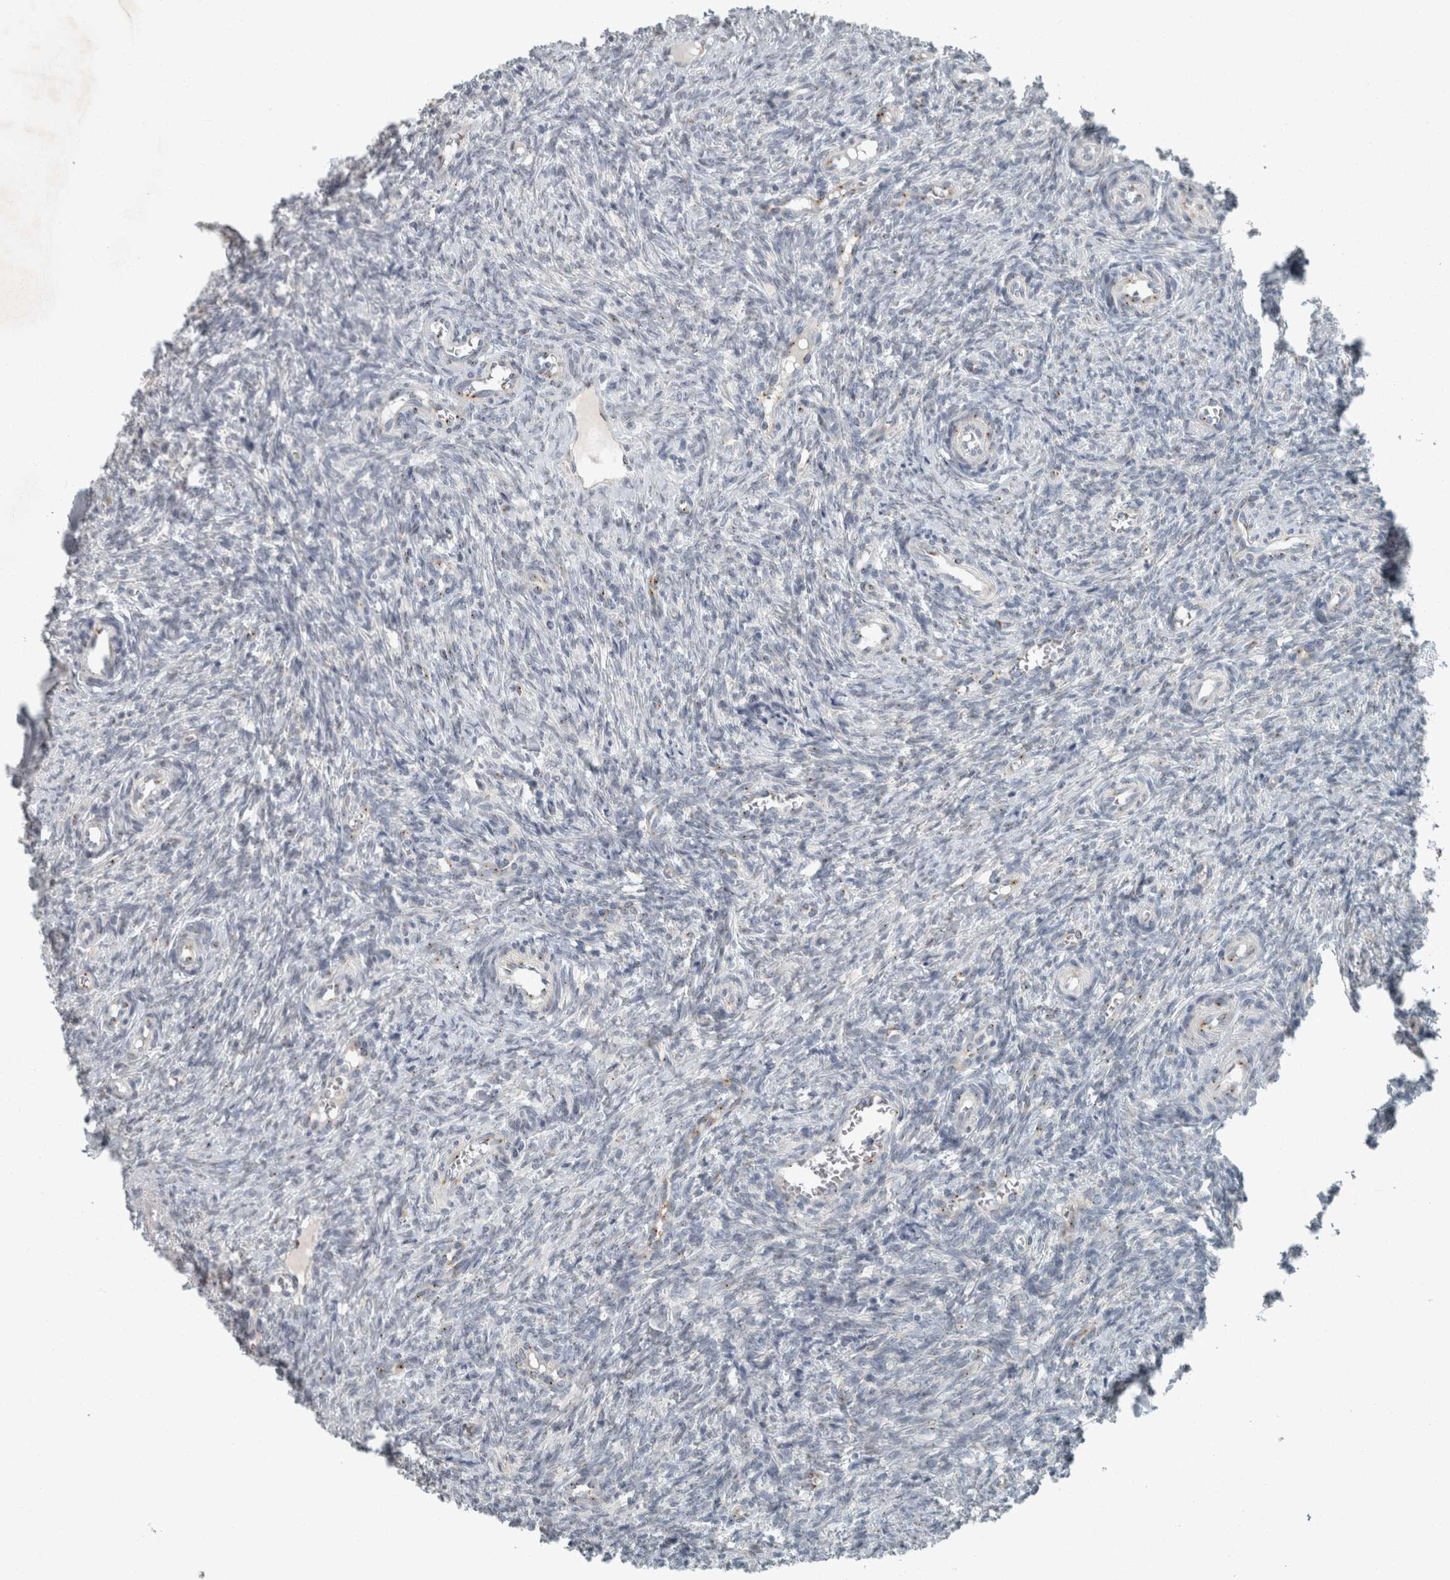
{"staining": {"intensity": "negative", "quantity": "none", "location": "none"}, "tissue": "ovary", "cell_type": "Follicle cells", "image_type": "normal", "snomed": [{"axis": "morphology", "description": "Normal tissue, NOS"}, {"axis": "topography", "description": "Ovary"}], "caption": "Follicle cells show no significant positivity in unremarkable ovary. (Brightfield microscopy of DAB immunohistochemistry (IHC) at high magnification).", "gene": "KIF1C", "patient": {"sex": "female", "age": 41}}